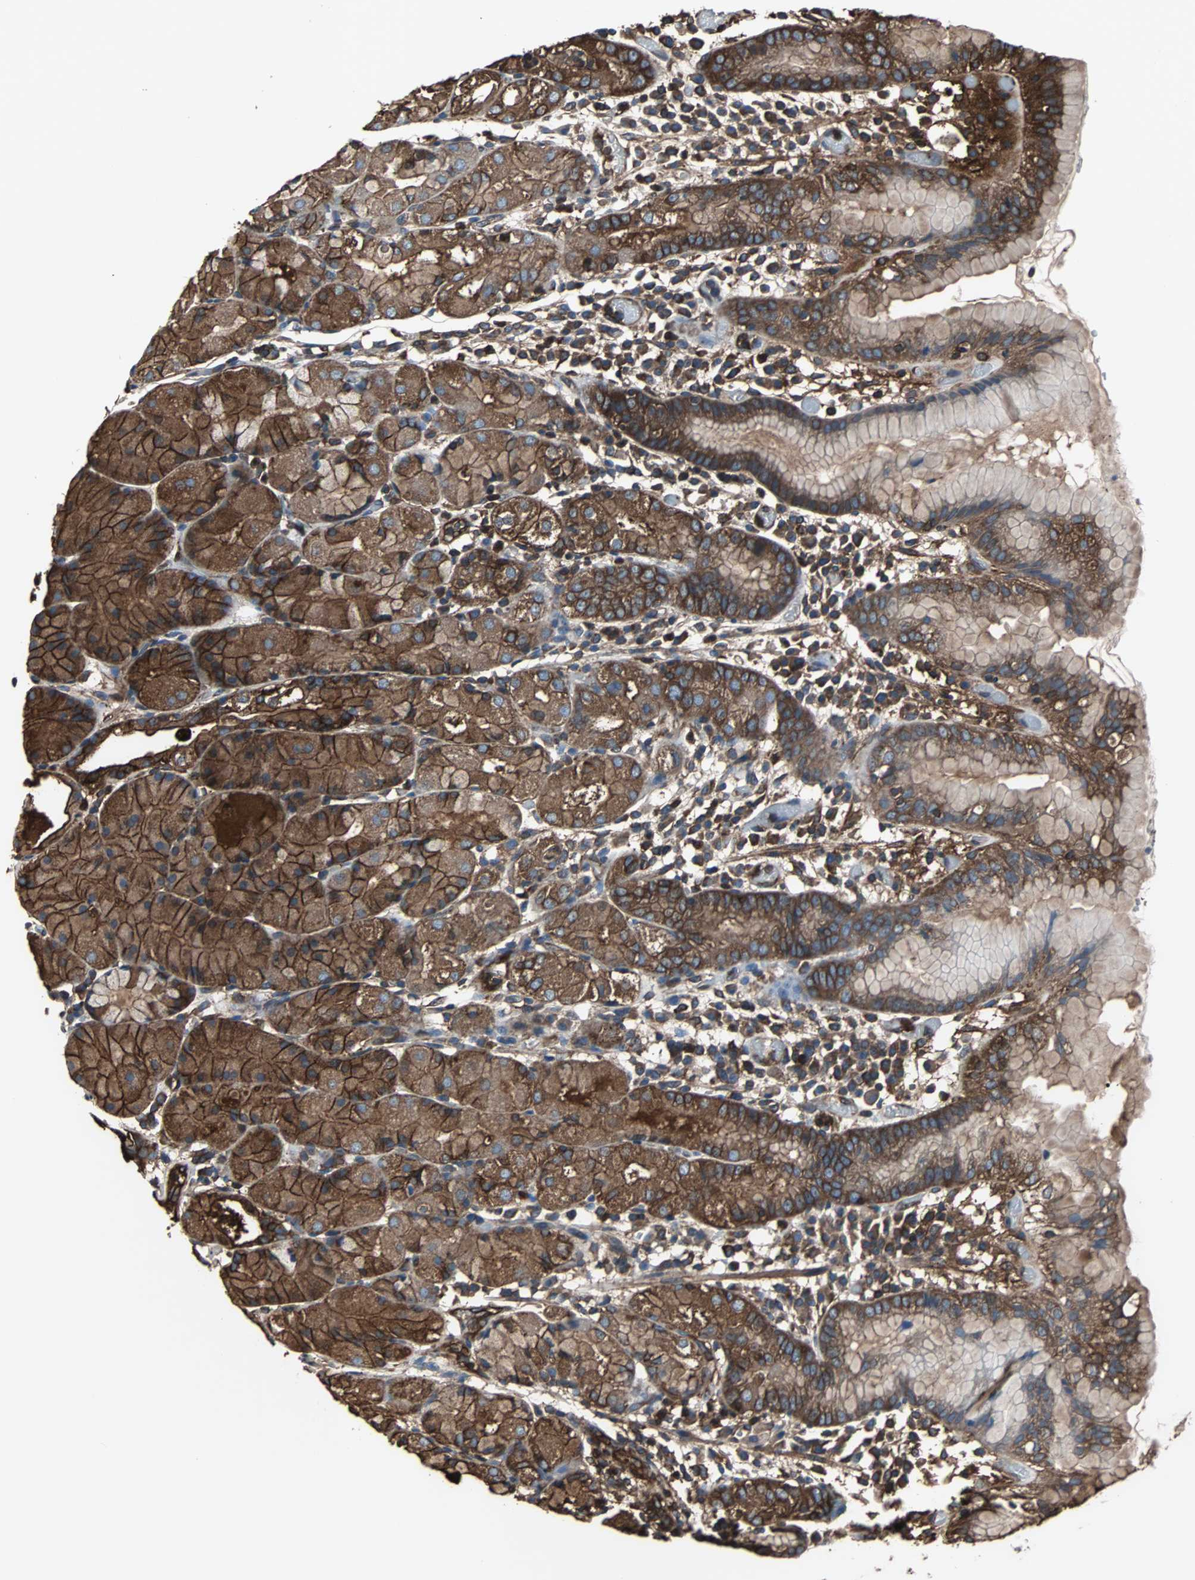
{"staining": {"intensity": "strong", "quantity": ">75%", "location": "cytoplasmic/membranous"}, "tissue": "stomach", "cell_type": "Glandular cells", "image_type": "normal", "snomed": [{"axis": "morphology", "description": "Normal tissue, NOS"}, {"axis": "topography", "description": "Stomach"}, {"axis": "topography", "description": "Stomach, lower"}], "caption": "Strong cytoplasmic/membranous protein staining is appreciated in approximately >75% of glandular cells in stomach. The protein is shown in brown color, while the nuclei are stained blue.", "gene": "ACTN1", "patient": {"sex": "female", "age": 75}}